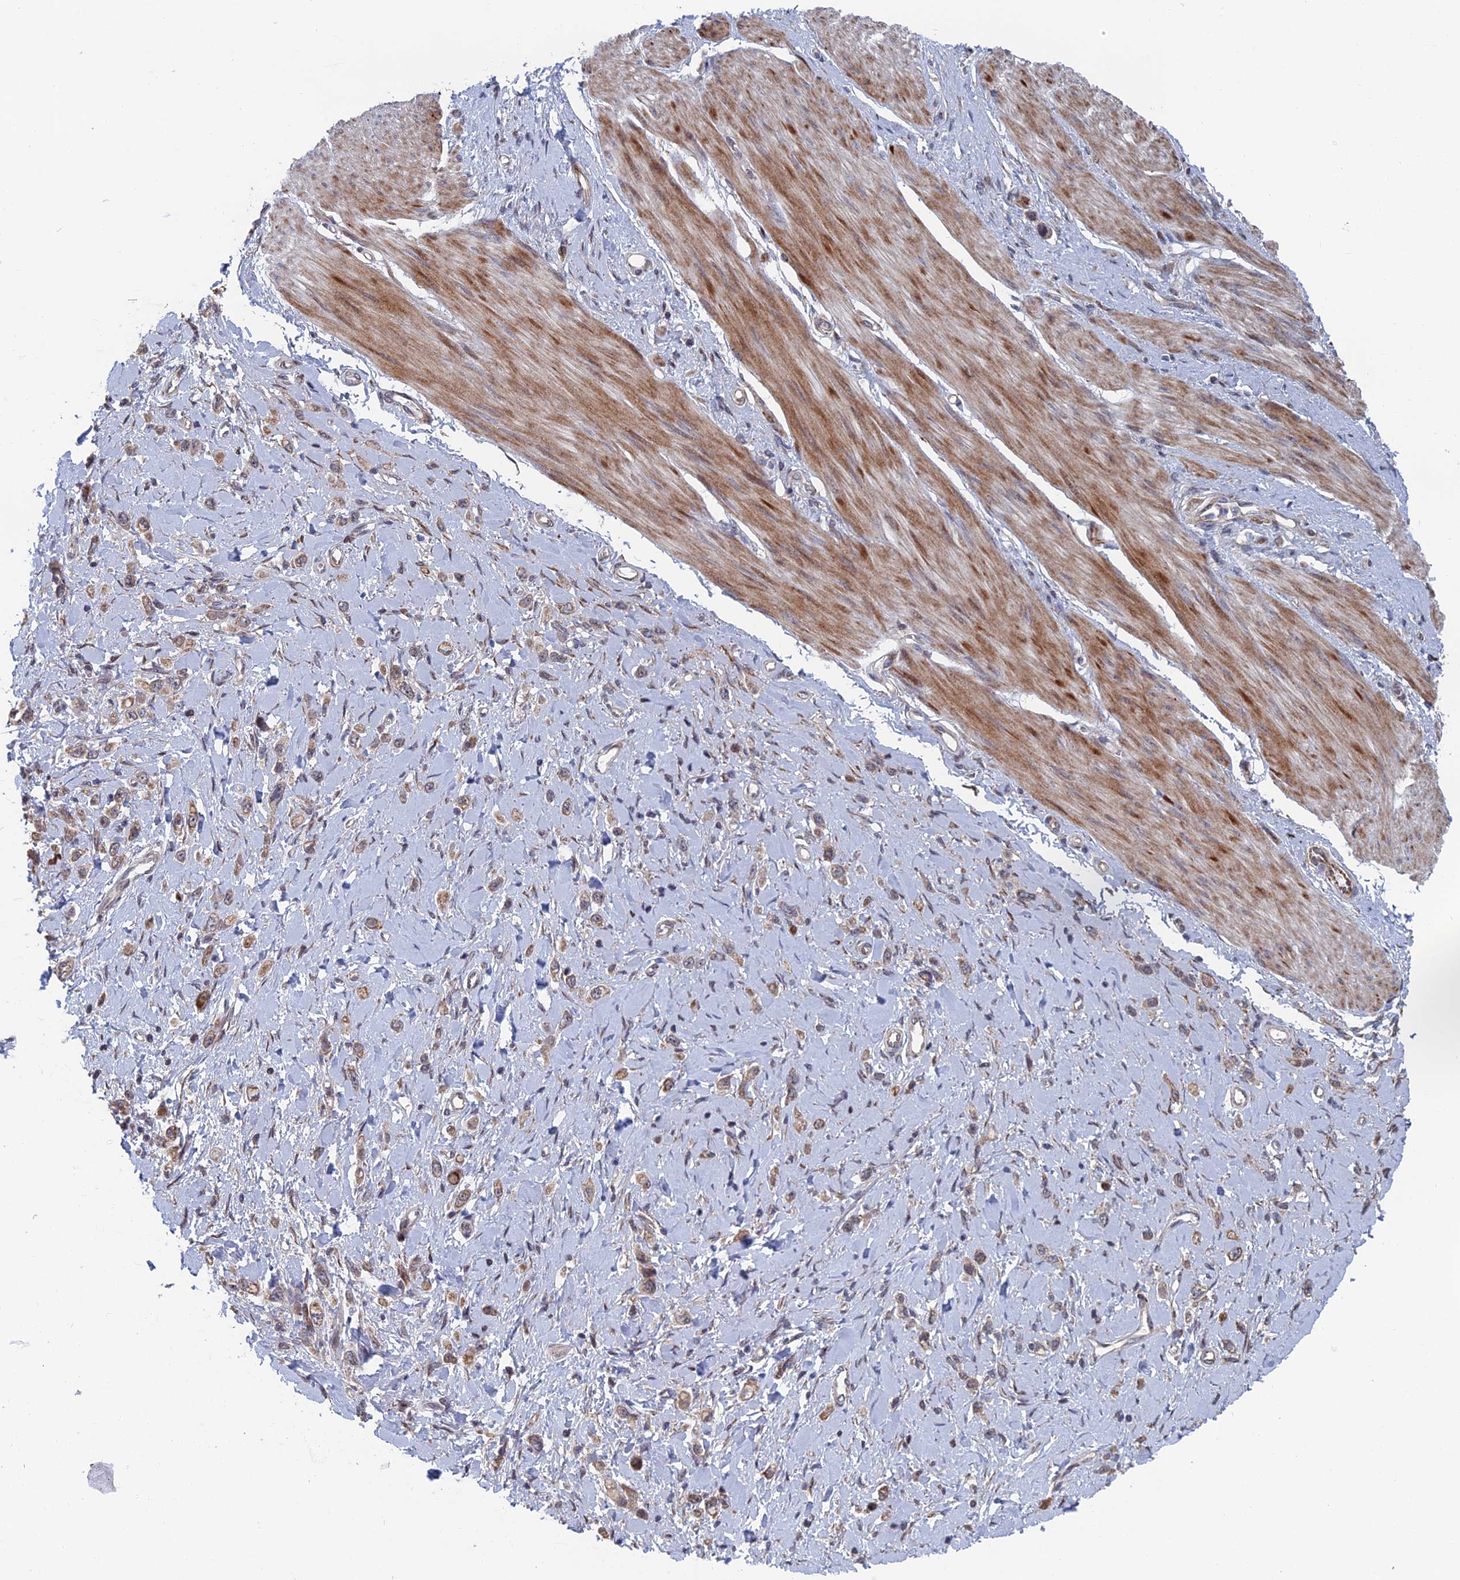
{"staining": {"intensity": "moderate", "quantity": "25%-75%", "location": "cytoplasmic/membranous"}, "tissue": "stomach cancer", "cell_type": "Tumor cells", "image_type": "cancer", "snomed": [{"axis": "morphology", "description": "Adenocarcinoma, NOS"}, {"axis": "topography", "description": "Stomach"}], "caption": "Tumor cells display medium levels of moderate cytoplasmic/membranous staining in about 25%-75% of cells in human stomach cancer (adenocarcinoma).", "gene": "GTF2IRD1", "patient": {"sex": "female", "age": 65}}